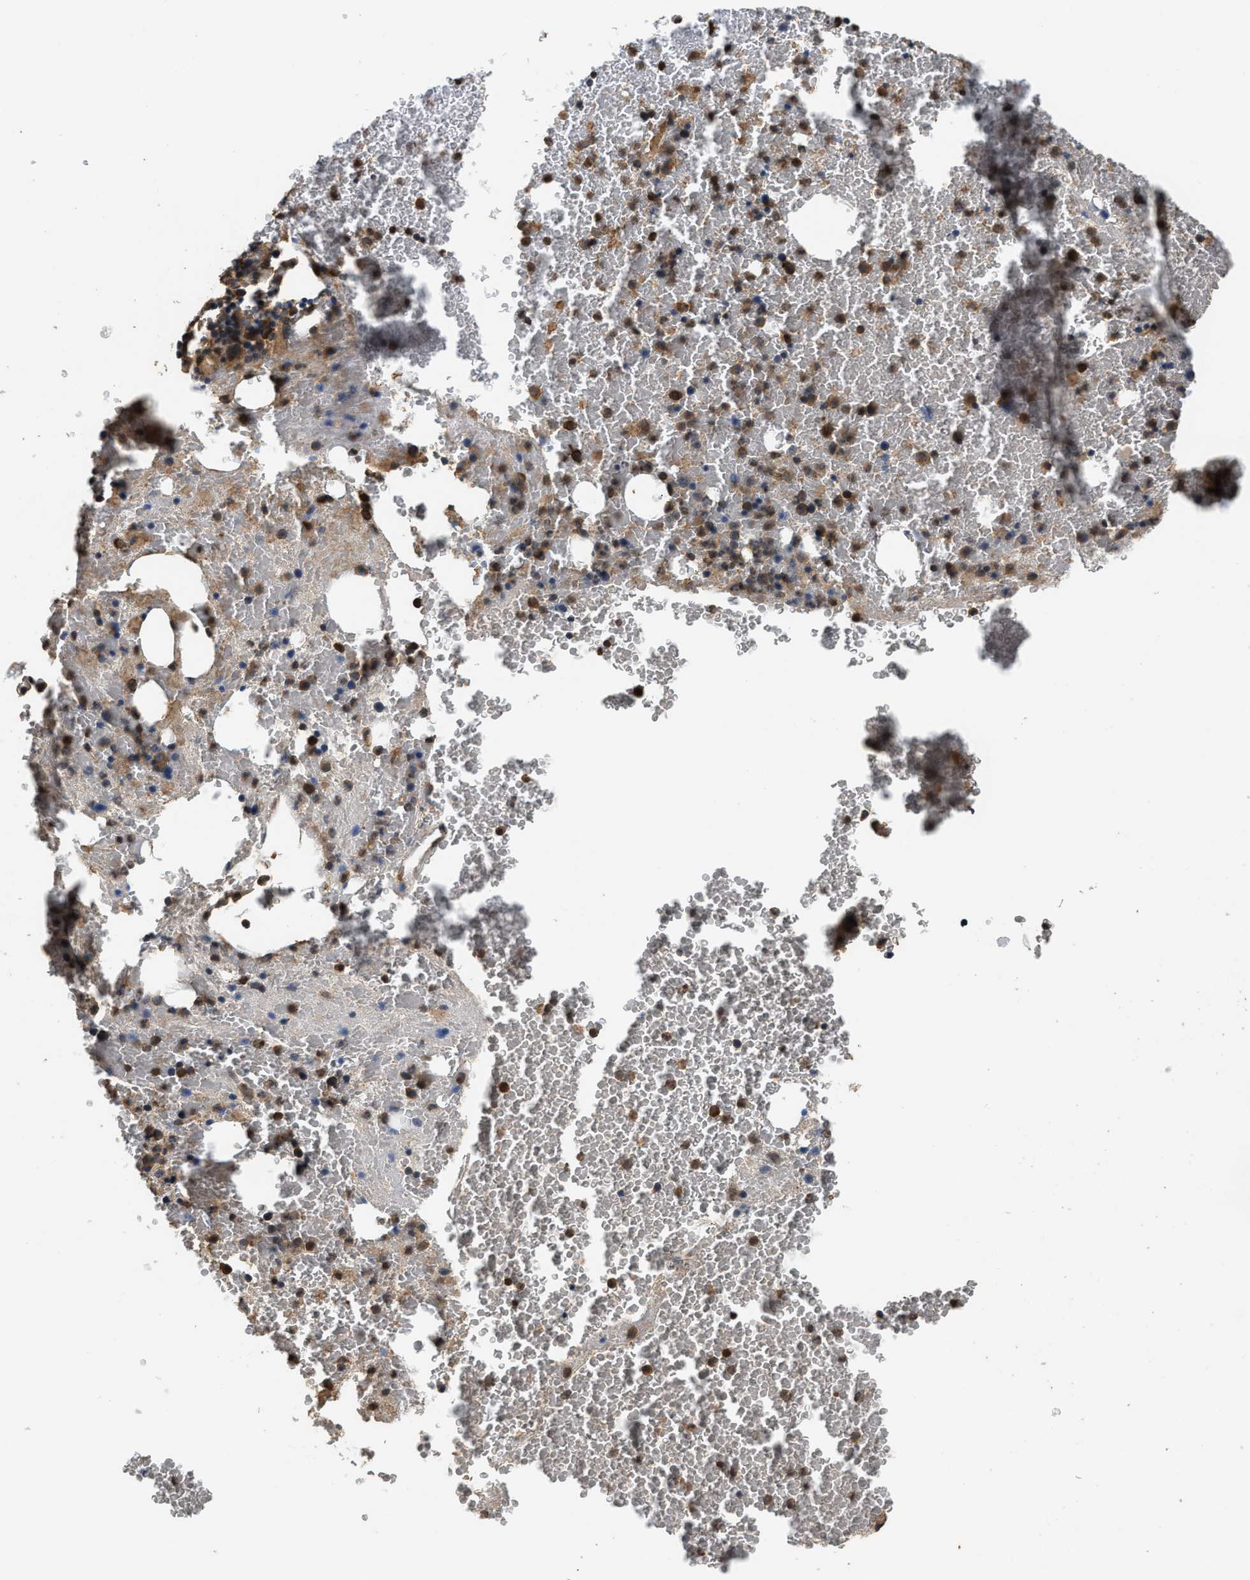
{"staining": {"intensity": "moderate", "quantity": ">75%", "location": "cytoplasmic/membranous"}, "tissue": "bone marrow", "cell_type": "Hematopoietic cells", "image_type": "normal", "snomed": [{"axis": "morphology", "description": "Normal tissue, NOS"}, {"axis": "morphology", "description": "Inflammation, NOS"}, {"axis": "topography", "description": "Bone marrow"}], "caption": "Immunohistochemical staining of unremarkable bone marrow exhibits medium levels of moderate cytoplasmic/membranous positivity in about >75% of hematopoietic cells.", "gene": "DNAJC2", "patient": {"sex": "male", "age": 47}}